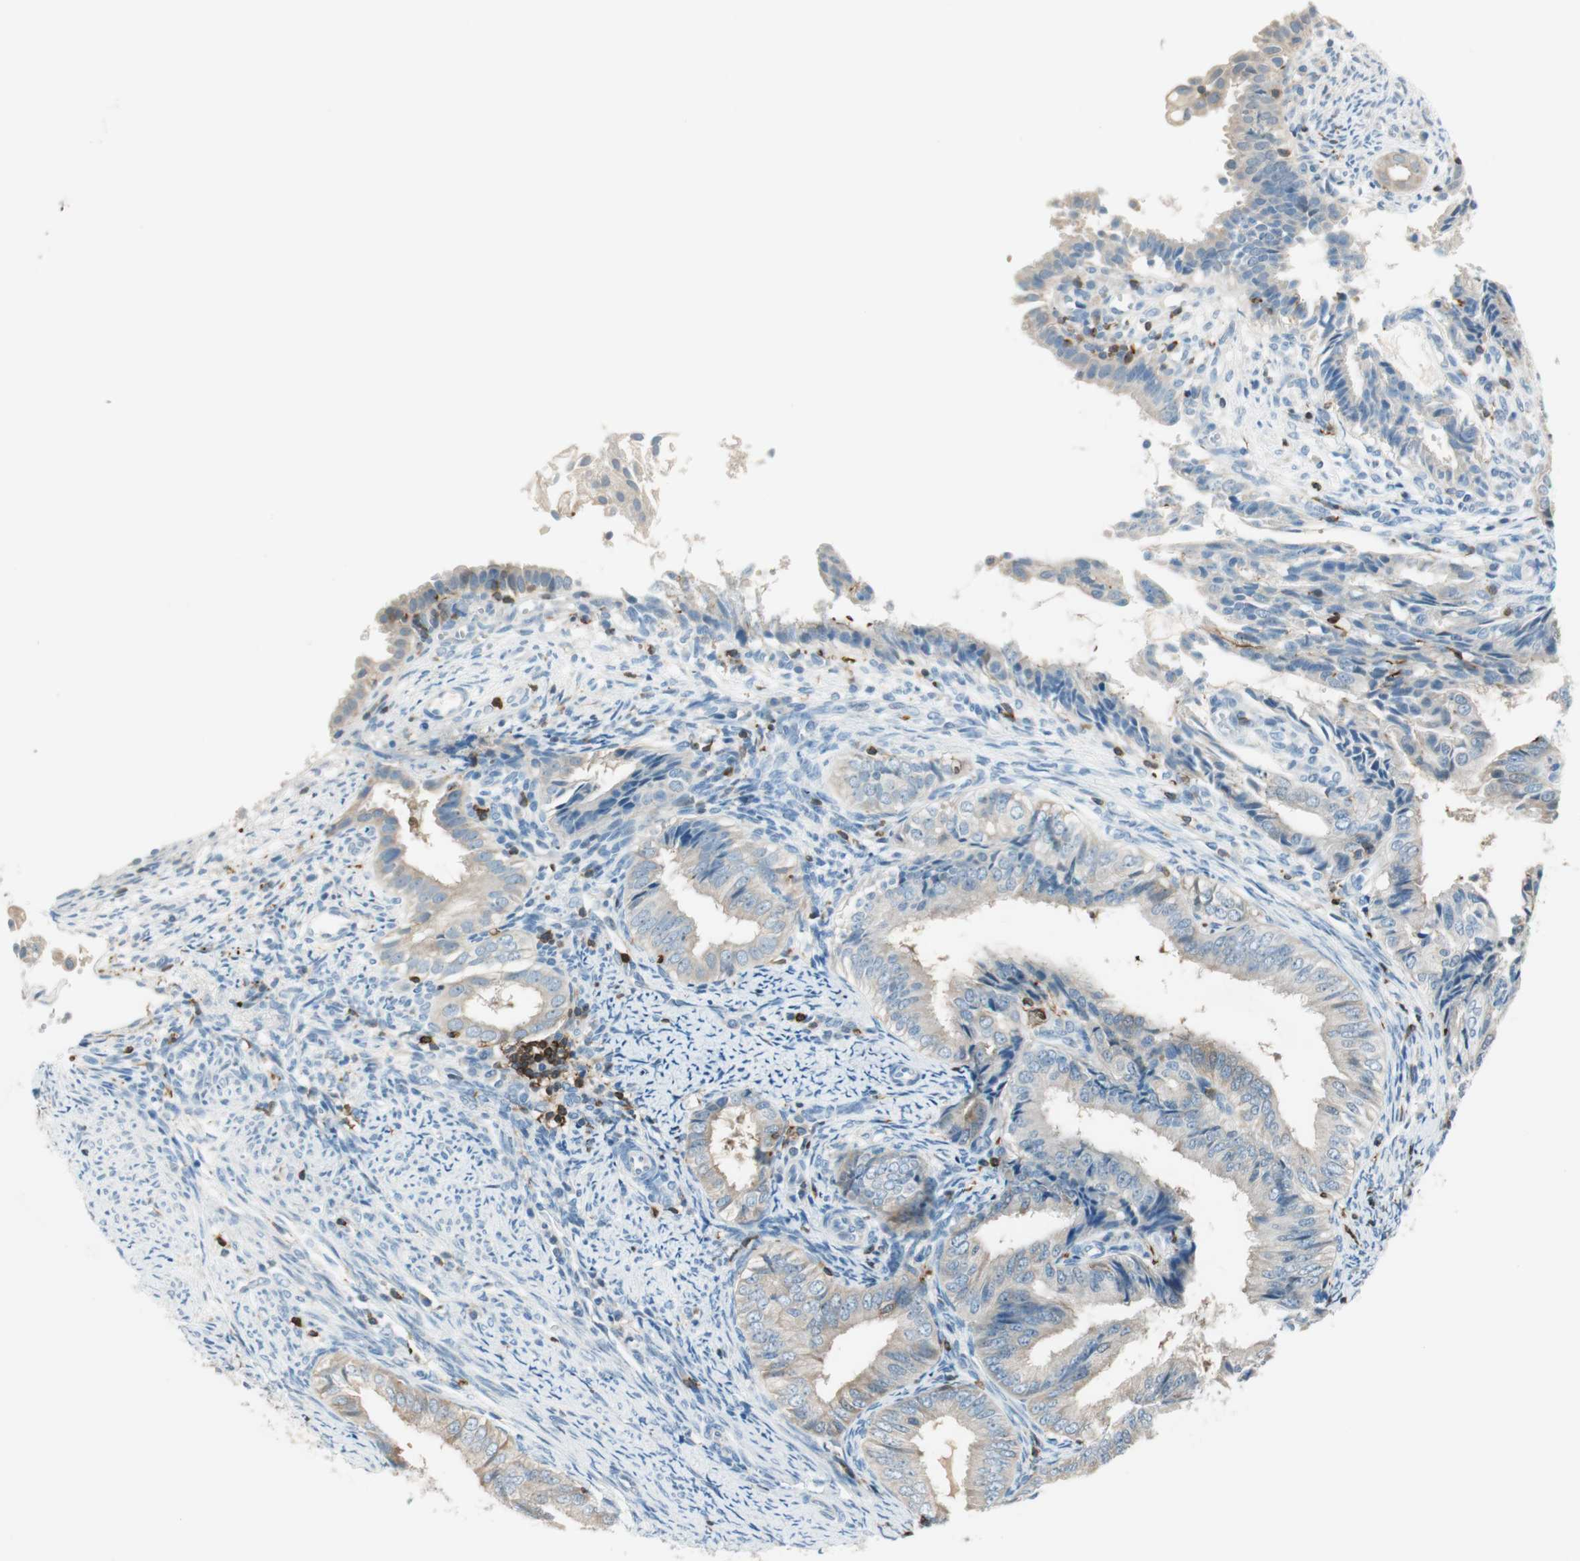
{"staining": {"intensity": "weak", "quantity": "25%-75%", "location": "cytoplasmic/membranous"}, "tissue": "endometrial cancer", "cell_type": "Tumor cells", "image_type": "cancer", "snomed": [{"axis": "morphology", "description": "Adenocarcinoma, NOS"}, {"axis": "topography", "description": "Endometrium"}], "caption": "A brown stain highlights weak cytoplasmic/membranous expression of a protein in human endometrial cancer tumor cells.", "gene": "HPGD", "patient": {"sex": "female", "age": 58}}